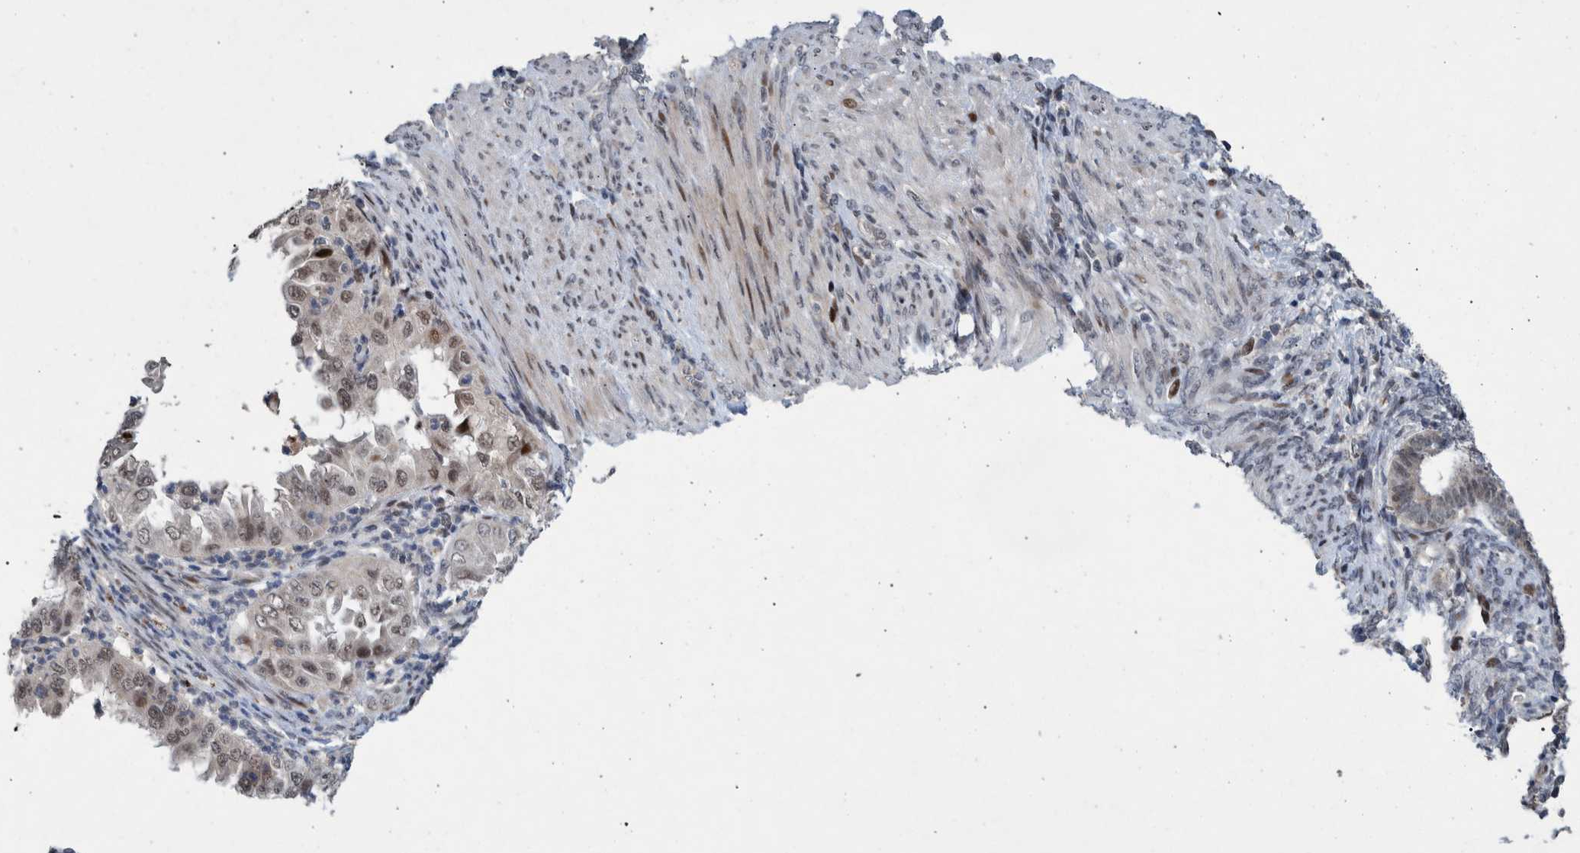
{"staining": {"intensity": "weak", "quantity": ">75%", "location": "nuclear"}, "tissue": "endometrial cancer", "cell_type": "Tumor cells", "image_type": "cancer", "snomed": [{"axis": "morphology", "description": "Adenocarcinoma, NOS"}, {"axis": "topography", "description": "Endometrium"}], "caption": "Brown immunohistochemical staining in endometrial cancer demonstrates weak nuclear positivity in approximately >75% of tumor cells.", "gene": "ESRP1", "patient": {"sex": "female", "age": 85}}